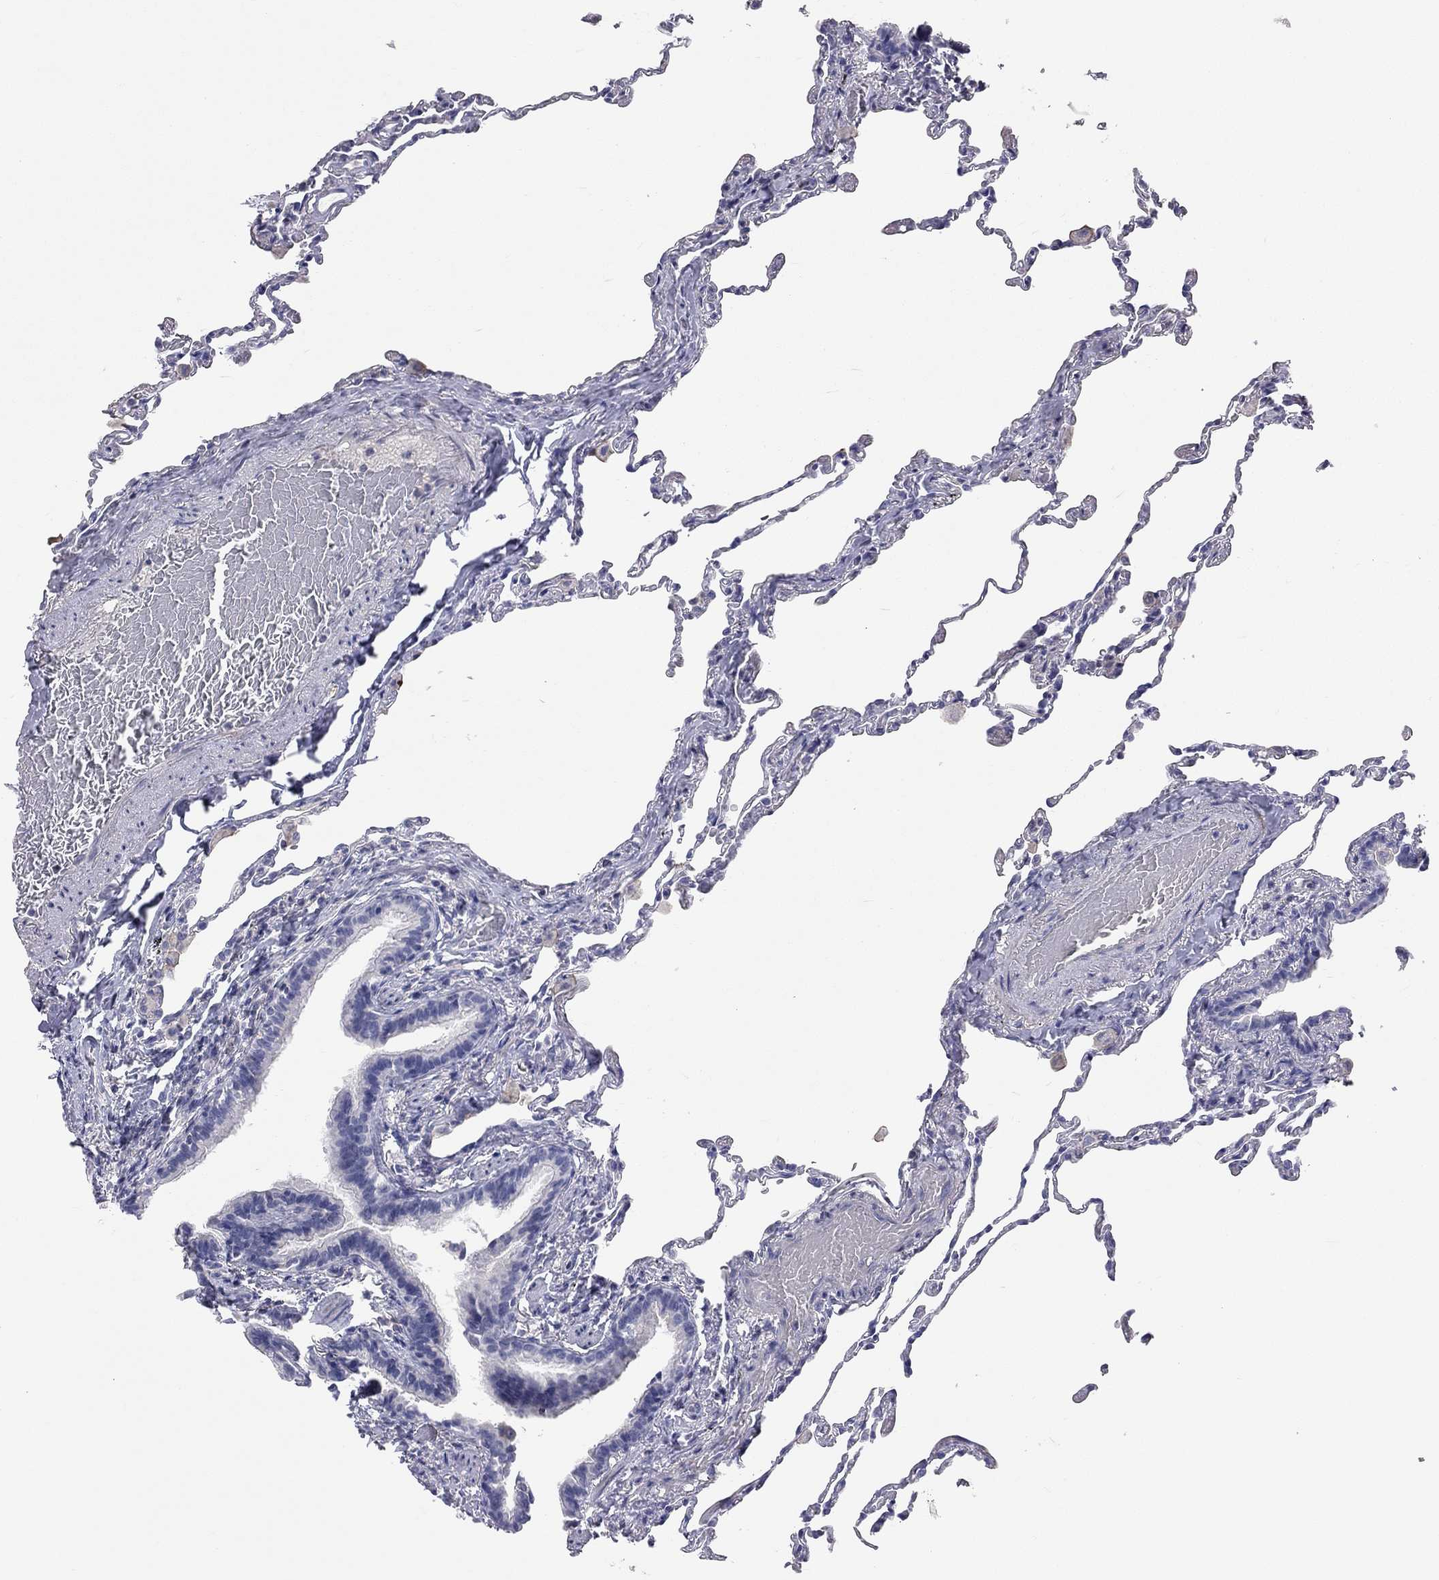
{"staining": {"intensity": "negative", "quantity": "none", "location": "none"}, "tissue": "lung", "cell_type": "Alveolar cells", "image_type": "normal", "snomed": [{"axis": "morphology", "description": "Normal tissue, NOS"}, {"axis": "topography", "description": "Lung"}], "caption": "High power microscopy histopathology image of an IHC histopathology image of benign lung, revealing no significant staining in alveolar cells.", "gene": "ADCYAP1", "patient": {"sex": "female", "age": 57}}